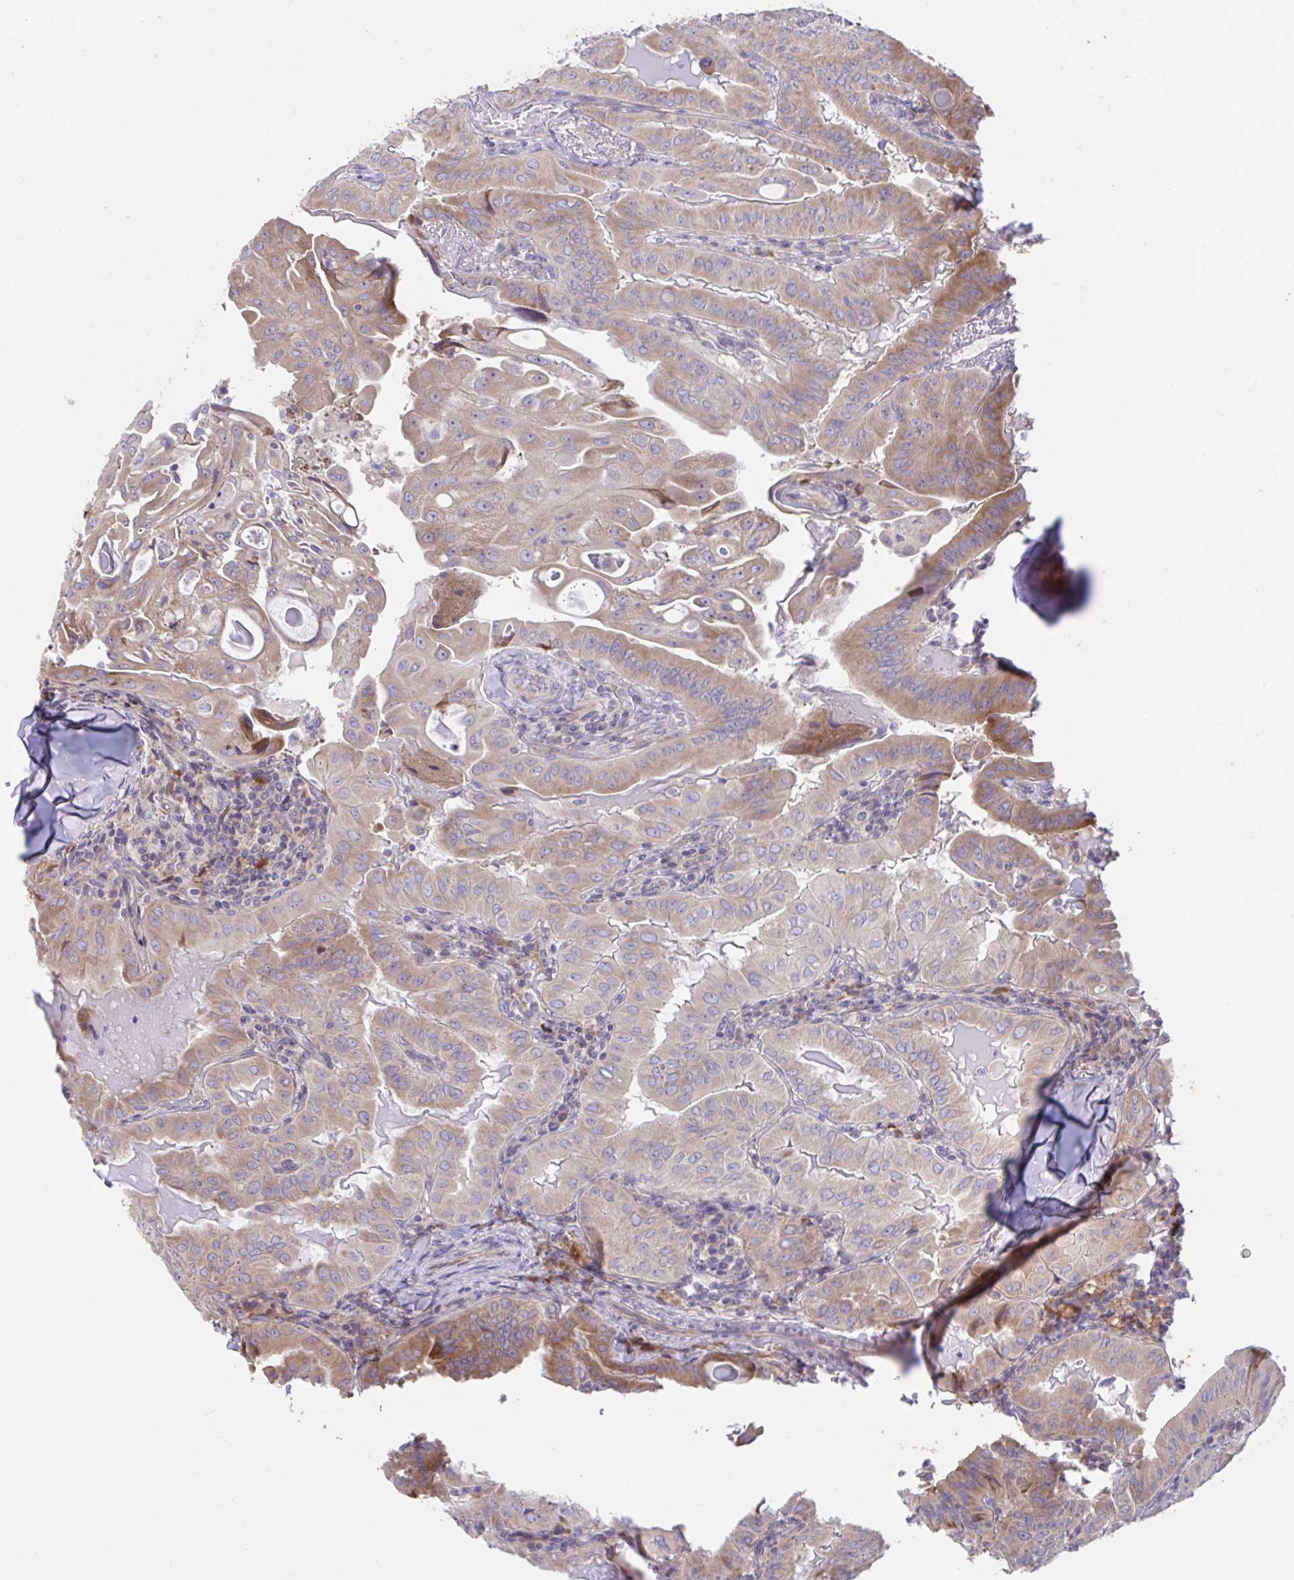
{"staining": {"intensity": "moderate", "quantity": "25%-75%", "location": "cytoplasmic/membranous"}, "tissue": "thyroid cancer", "cell_type": "Tumor cells", "image_type": "cancer", "snomed": [{"axis": "morphology", "description": "Papillary adenocarcinoma, NOS"}, {"axis": "topography", "description": "Thyroid gland"}], "caption": "DAB (3,3'-diaminobenzidine) immunohistochemical staining of thyroid cancer (papillary adenocarcinoma) reveals moderate cytoplasmic/membranous protein staining in approximately 25%-75% of tumor cells. The staining was performed using DAB, with brown indicating positive protein expression. Nuclei are stained blue with hematoxylin.", "gene": "FAU", "patient": {"sex": "female", "age": 68}}